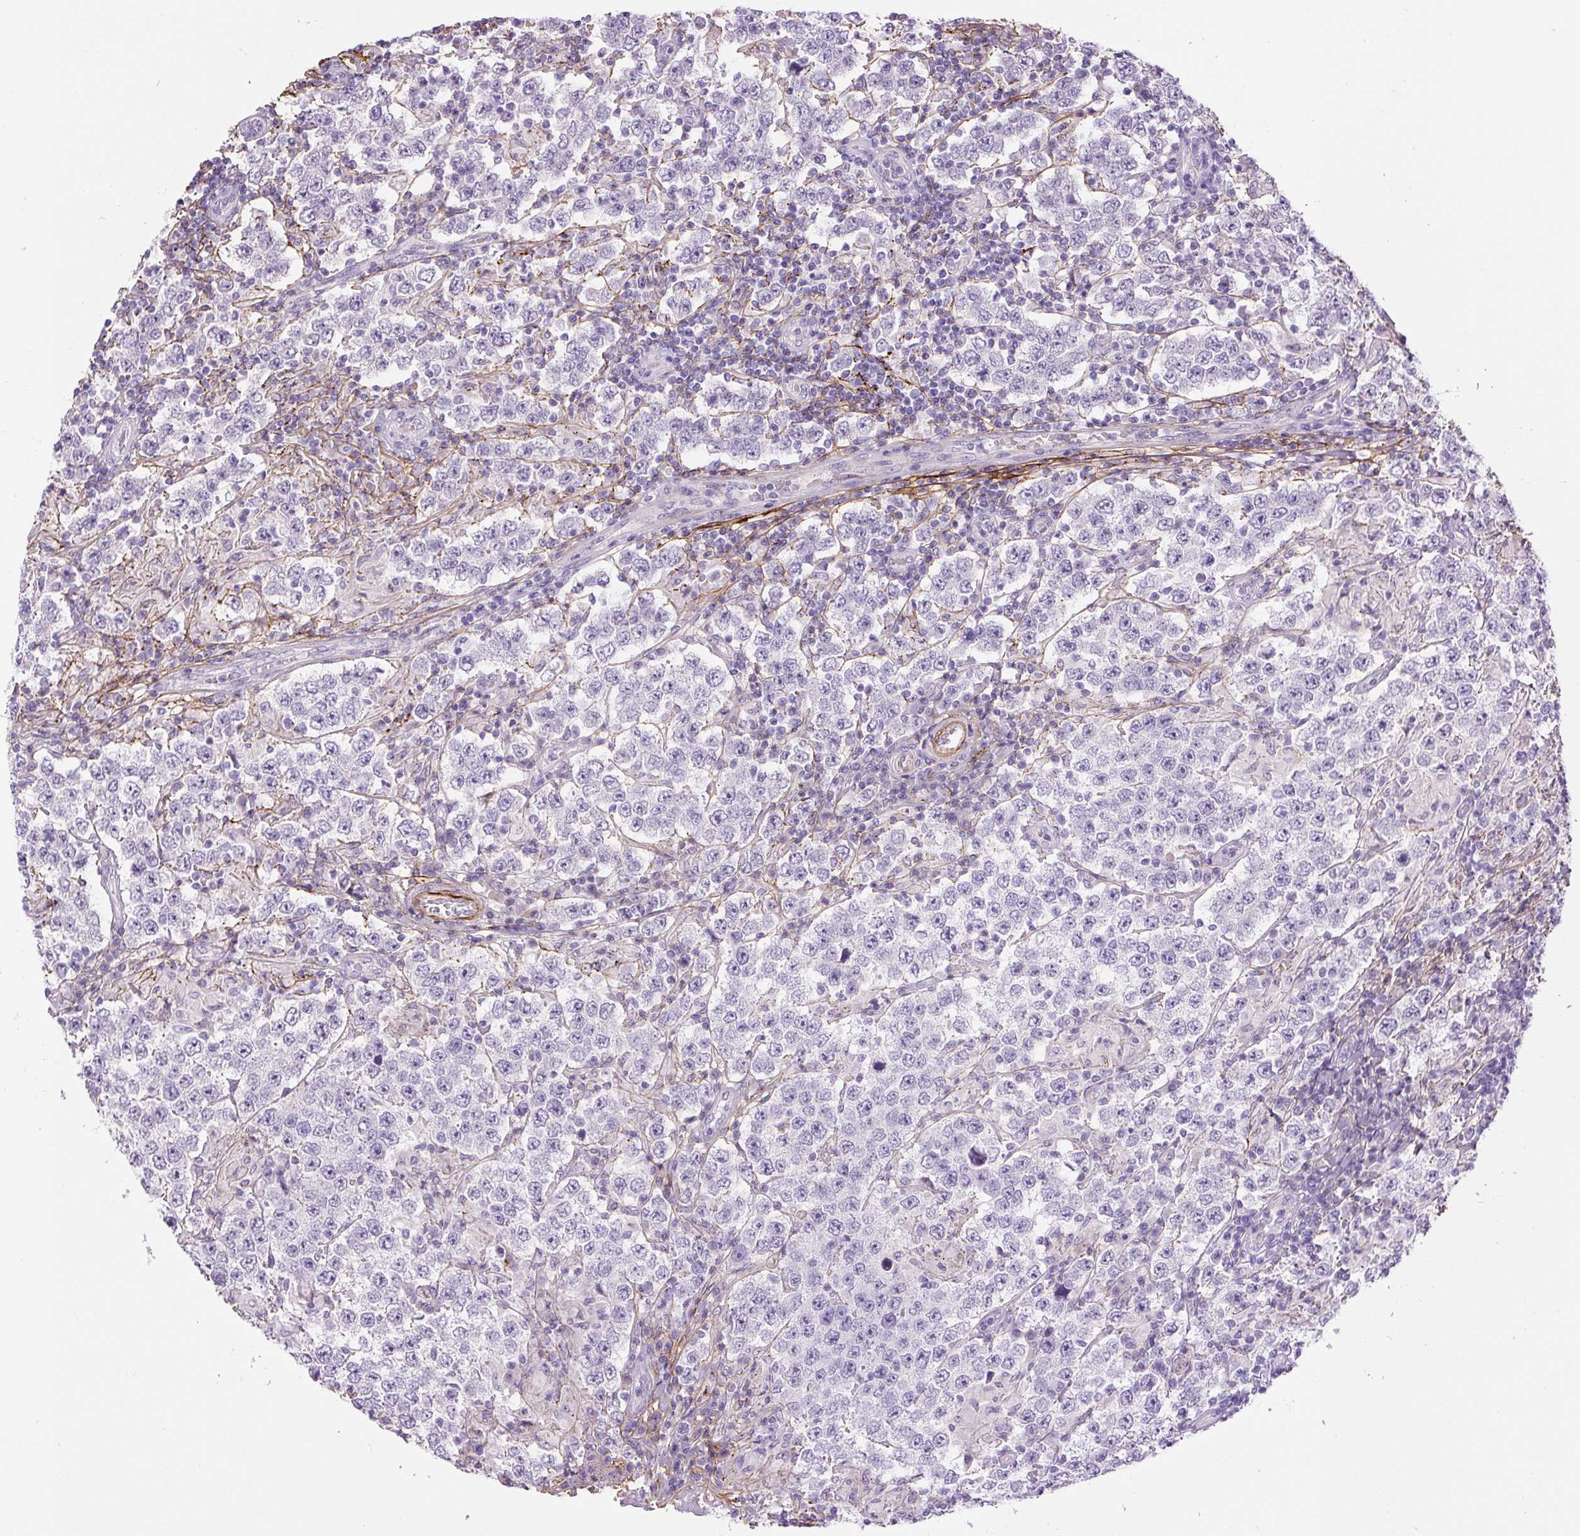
{"staining": {"intensity": "negative", "quantity": "none", "location": "none"}, "tissue": "testis cancer", "cell_type": "Tumor cells", "image_type": "cancer", "snomed": [{"axis": "morphology", "description": "Normal tissue, NOS"}, {"axis": "morphology", "description": "Urothelial carcinoma, High grade"}, {"axis": "morphology", "description": "Seminoma, NOS"}, {"axis": "morphology", "description": "Carcinoma, Embryonal, NOS"}, {"axis": "topography", "description": "Urinary bladder"}, {"axis": "topography", "description": "Testis"}], "caption": "The micrograph reveals no significant positivity in tumor cells of testis seminoma. (Stains: DAB immunohistochemistry (IHC) with hematoxylin counter stain, Microscopy: brightfield microscopy at high magnification).", "gene": "FBN1", "patient": {"sex": "male", "age": 41}}